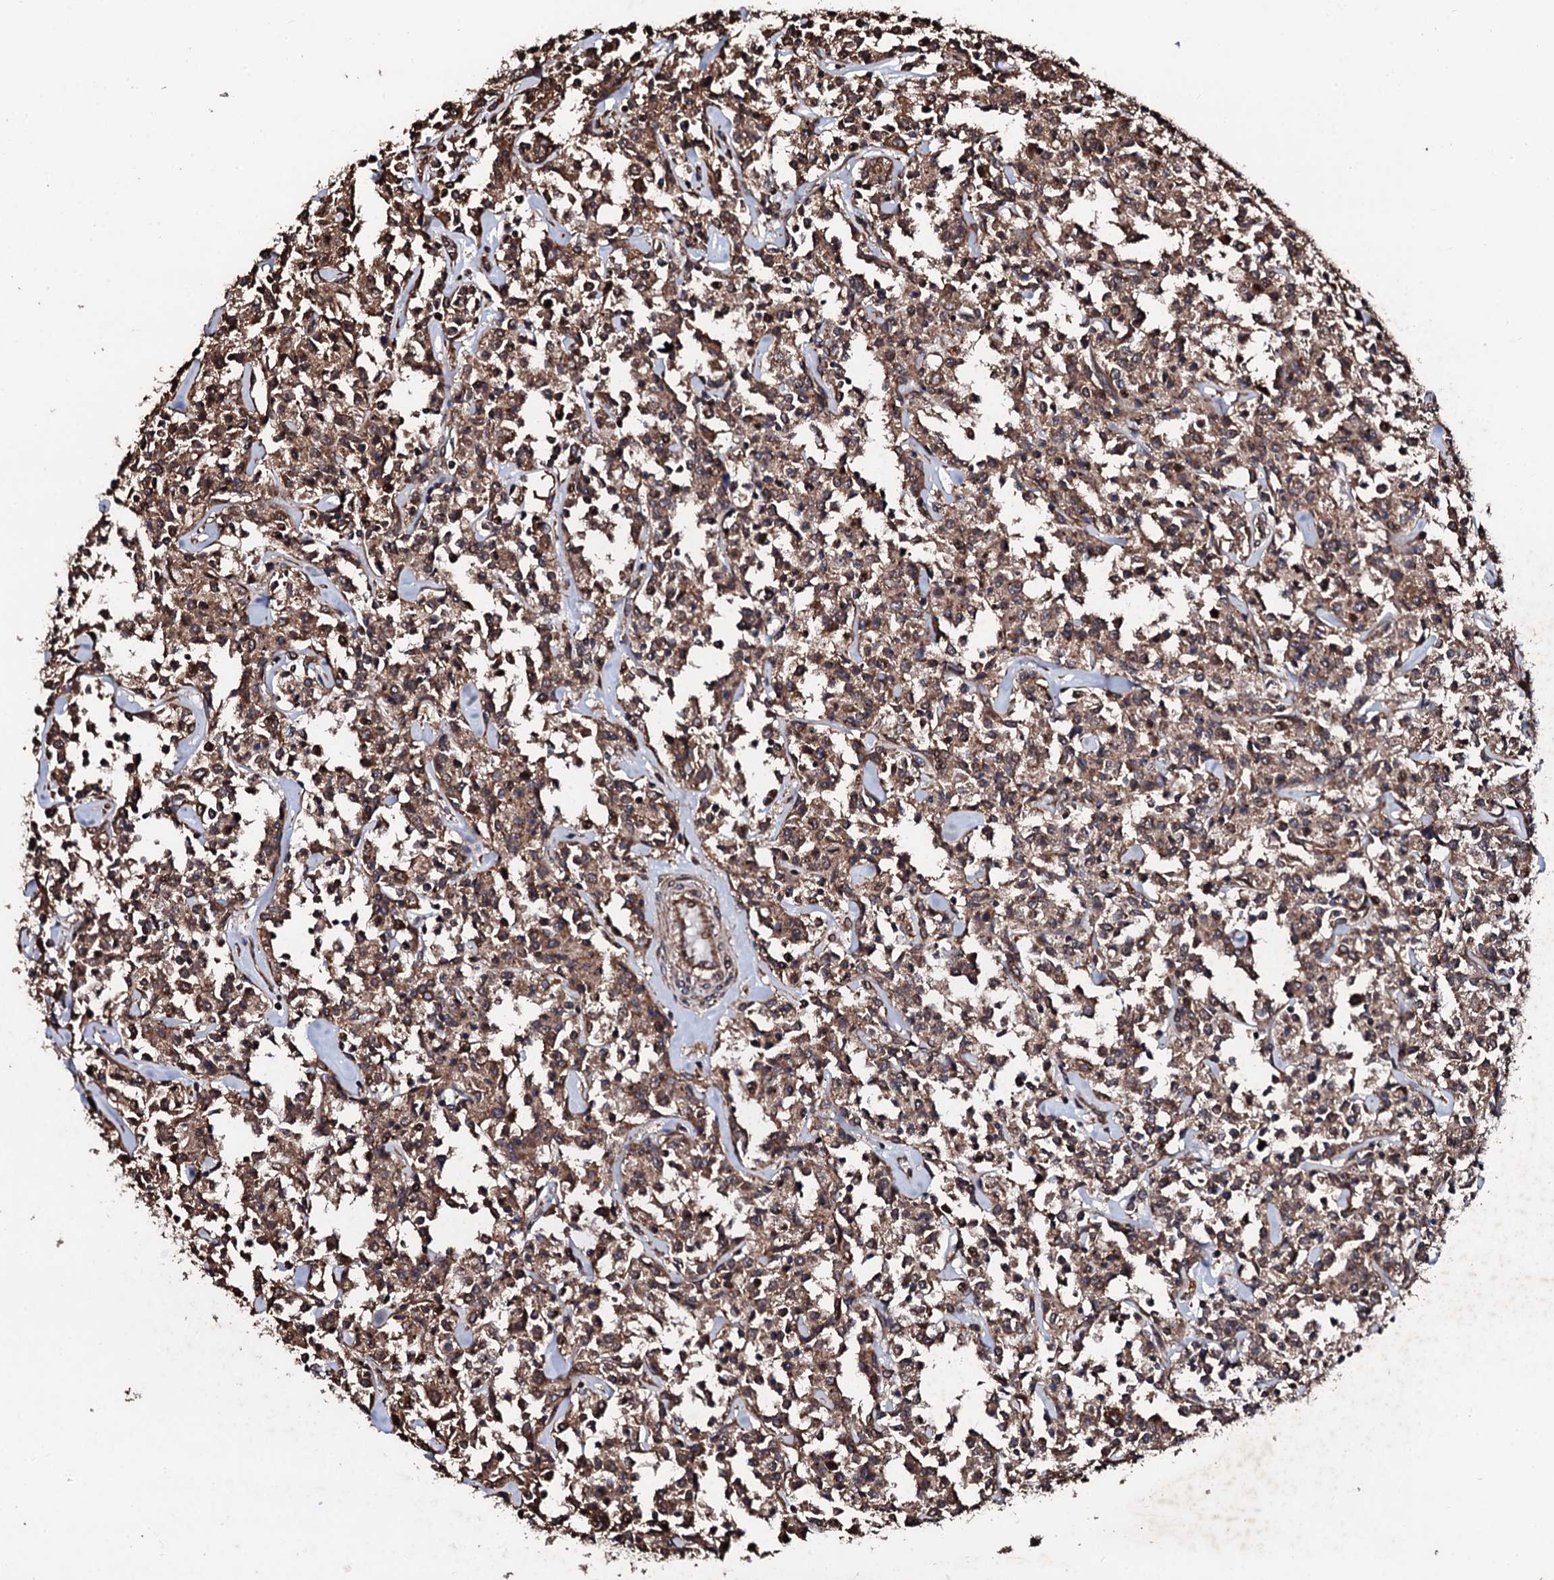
{"staining": {"intensity": "moderate", "quantity": ">75%", "location": "cytoplasmic/membranous"}, "tissue": "lymphoma", "cell_type": "Tumor cells", "image_type": "cancer", "snomed": [{"axis": "morphology", "description": "Malignant lymphoma, non-Hodgkin's type, Low grade"}, {"axis": "topography", "description": "Small intestine"}], "caption": "High-power microscopy captured an immunohistochemistry micrograph of lymphoma, revealing moderate cytoplasmic/membranous positivity in about >75% of tumor cells. (DAB (3,3'-diaminobenzidine) = brown stain, brightfield microscopy at high magnification).", "gene": "CKAP5", "patient": {"sex": "female", "age": 59}}